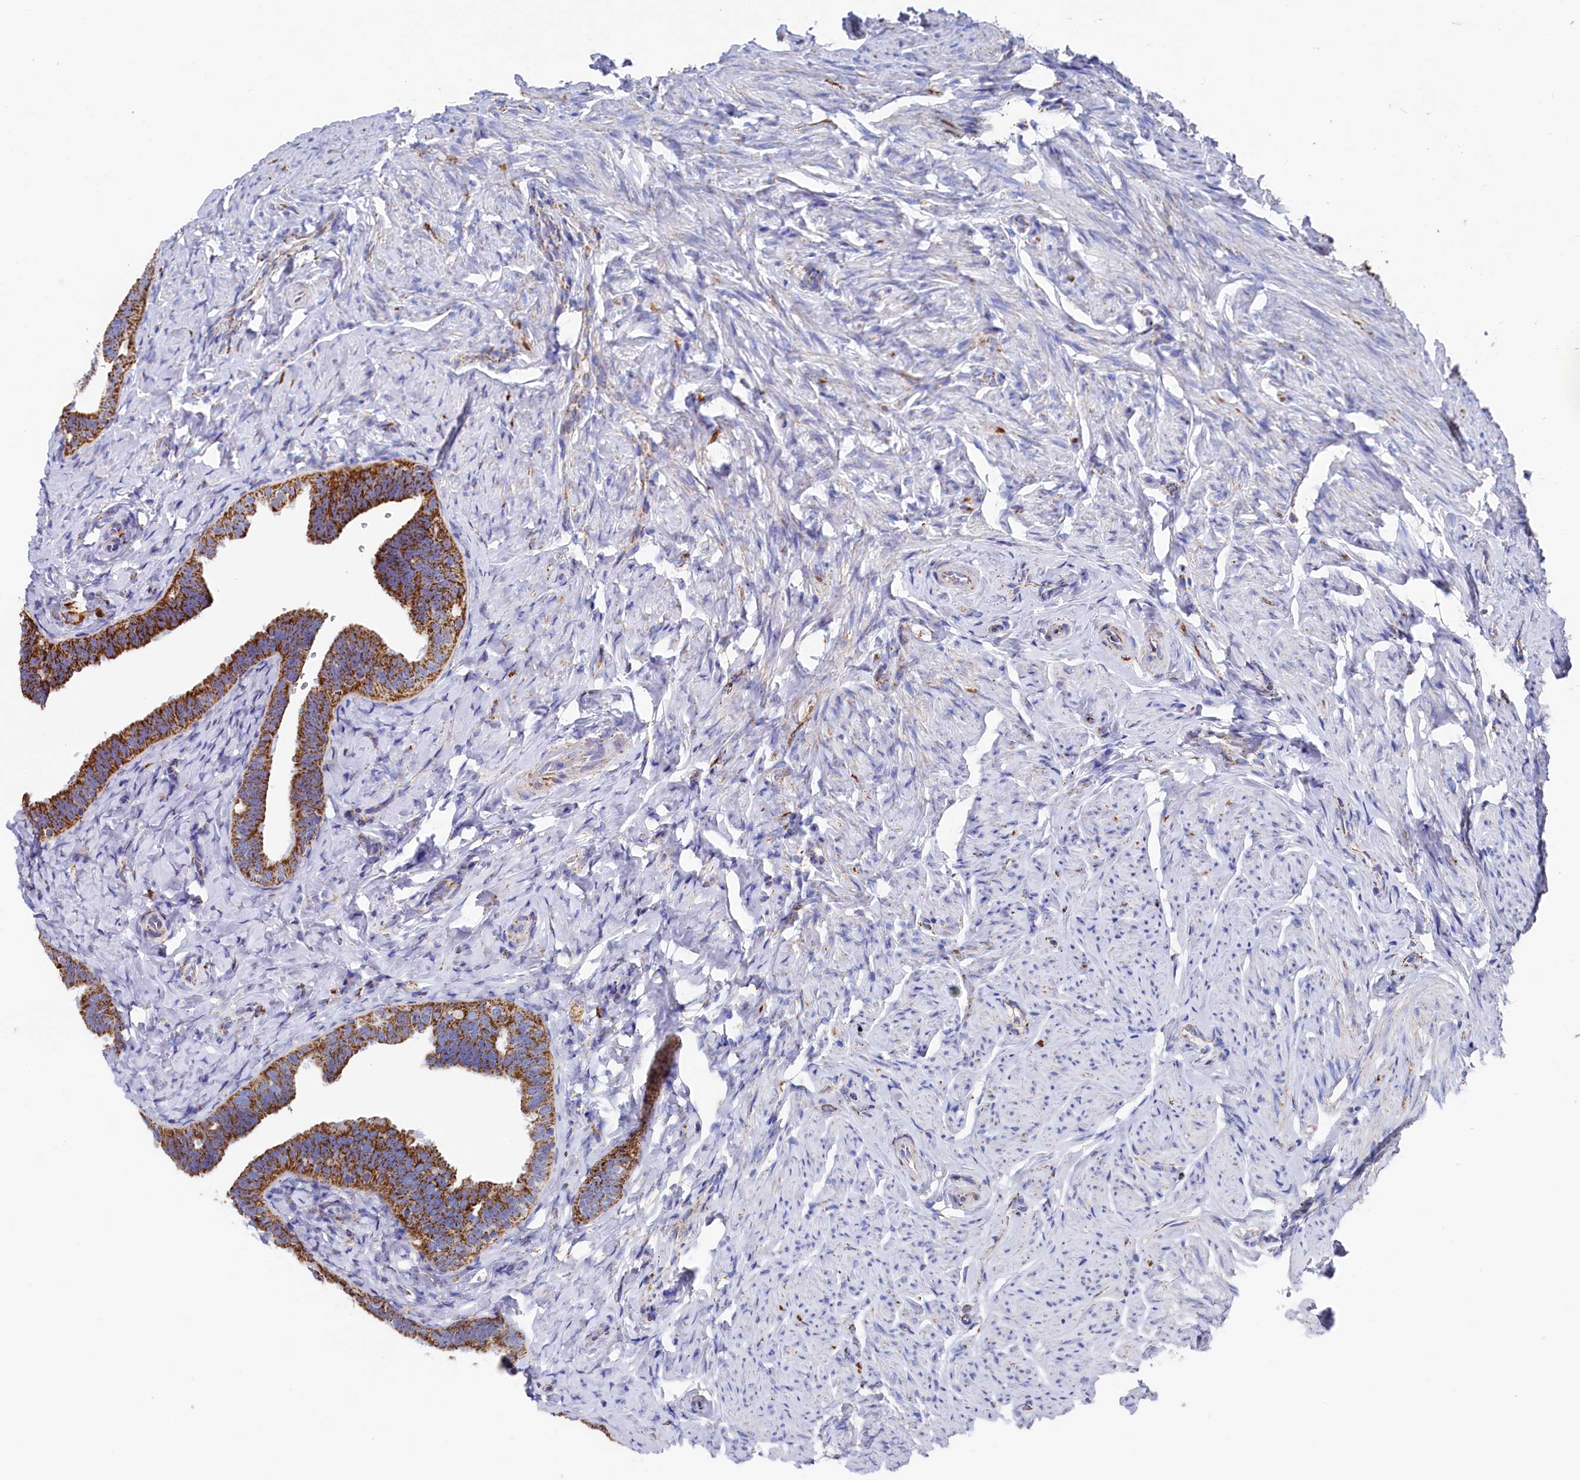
{"staining": {"intensity": "moderate", "quantity": ">75%", "location": "cytoplasmic/membranous"}, "tissue": "fallopian tube", "cell_type": "Glandular cells", "image_type": "normal", "snomed": [{"axis": "morphology", "description": "Normal tissue, NOS"}, {"axis": "topography", "description": "Fallopian tube"}], "caption": "Immunohistochemistry histopathology image of benign human fallopian tube stained for a protein (brown), which reveals medium levels of moderate cytoplasmic/membranous expression in approximately >75% of glandular cells.", "gene": "MMAB", "patient": {"sex": "female", "age": 39}}